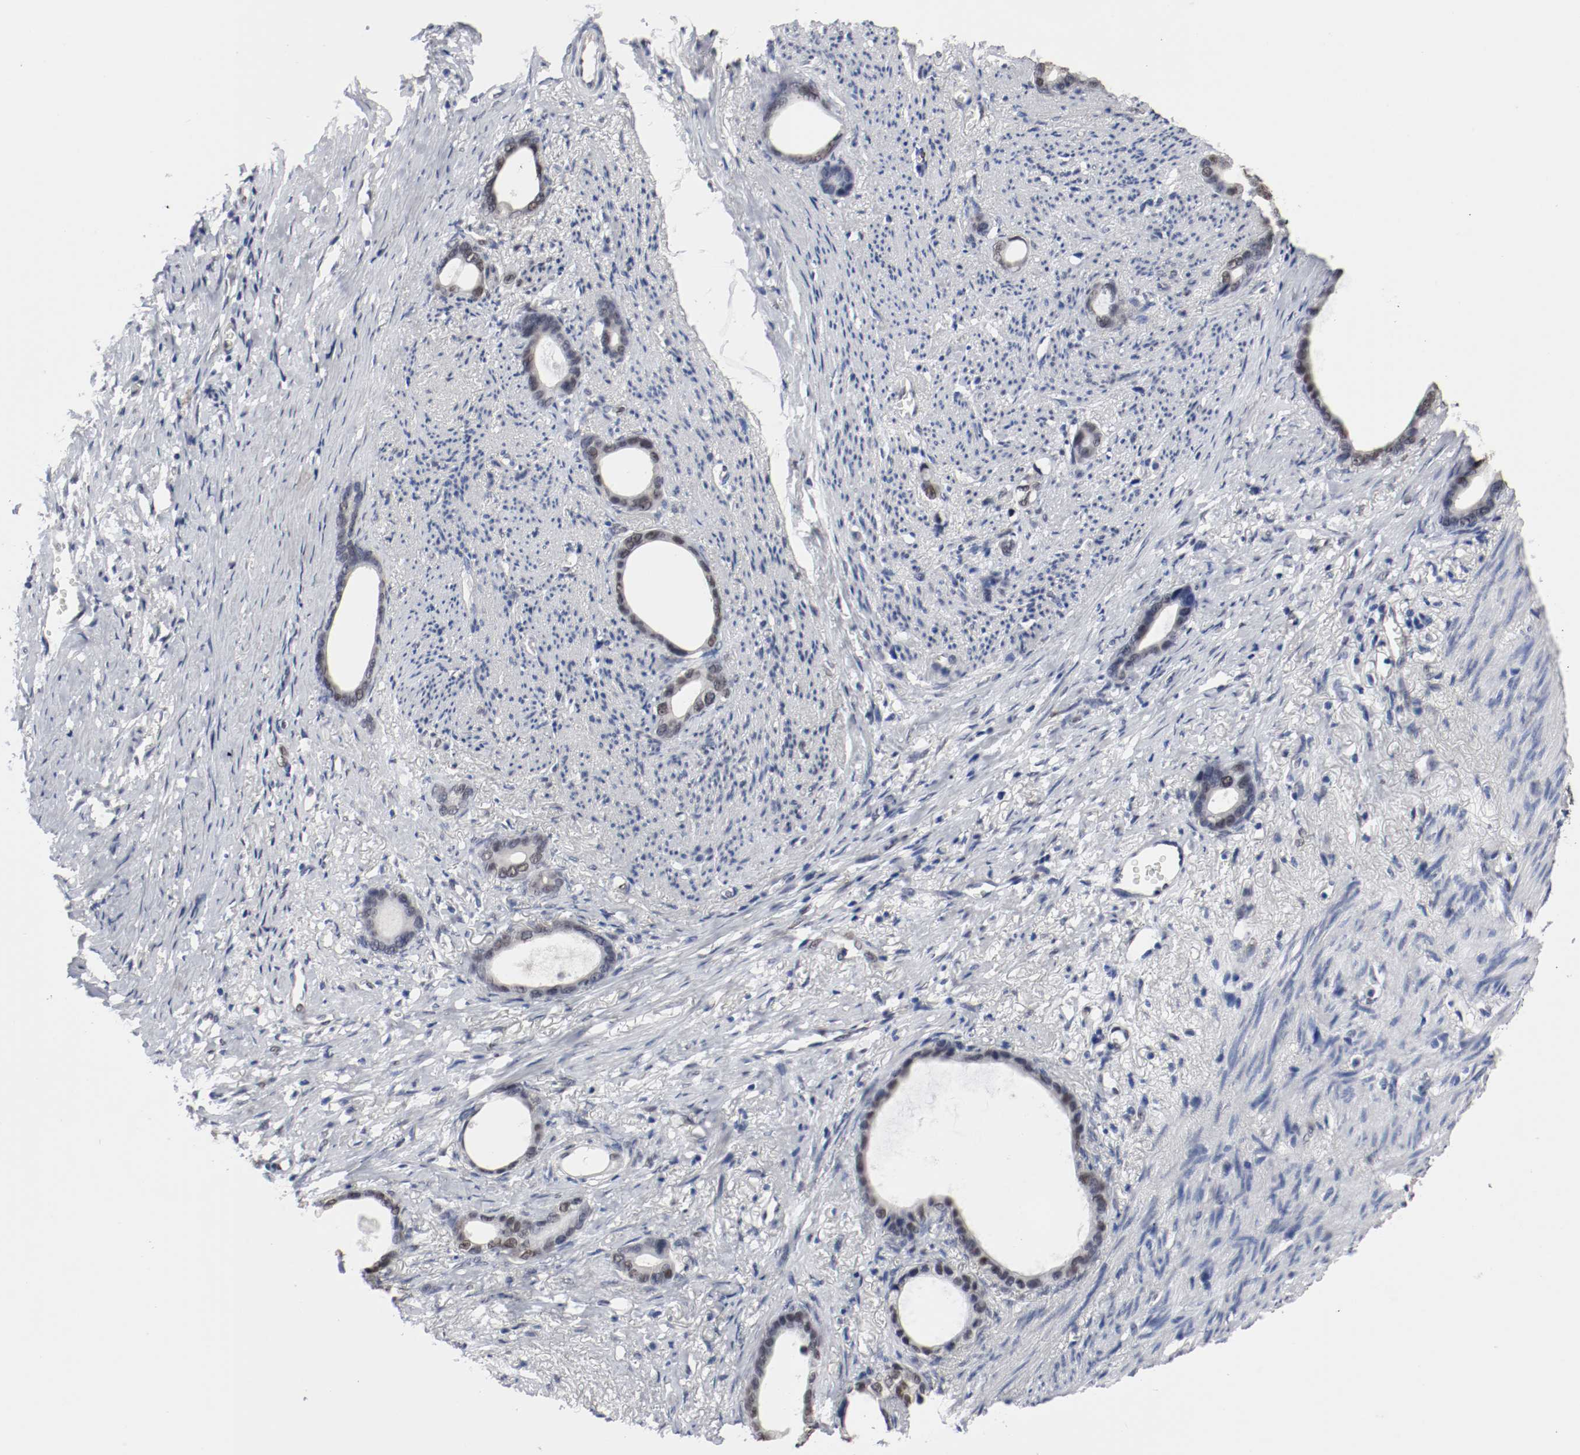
{"staining": {"intensity": "moderate", "quantity": "<25%", "location": "nuclear"}, "tissue": "stomach cancer", "cell_type": "Tumor cells", "image_type": "cancer", "snomed": [{"axis": "morphology", "description": "Adenocarcinoma, NOS"}, {"axis": "topography", "description": "Stomach"}], "caption": "Human stomach cancer stained with a brown dye shows moderate nuclear positive expression in approximately <25% of tumor cells.", "gene": "FOSL2", "patient": {"sex": "female", "age": 75}}